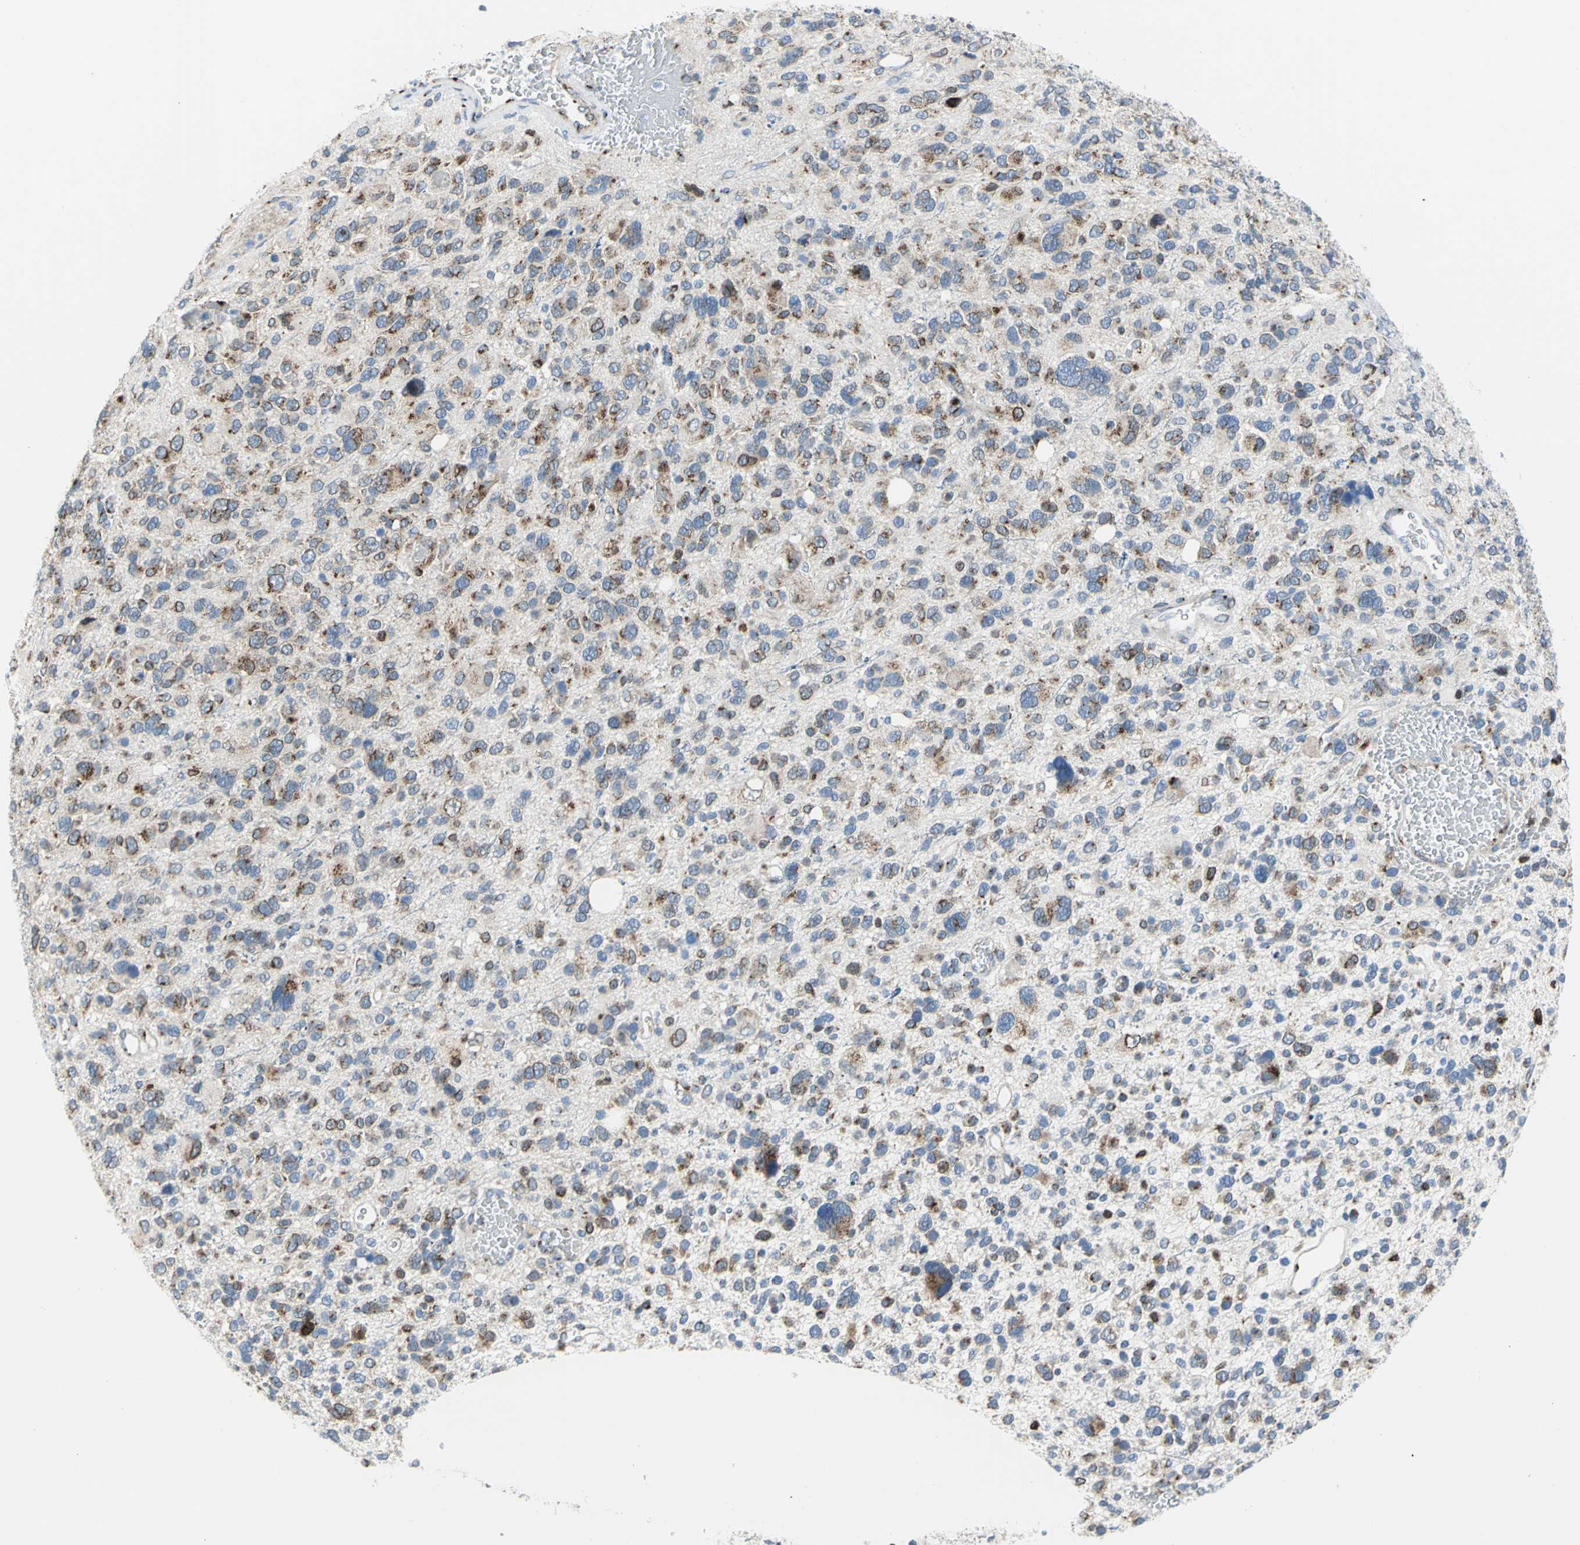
{"staining": {"intensity": "strong", "quantity": "25%-75%", "location": "cytoplasmic/membranous"}, "tissue": "glioma", "cell_type": "Tumor cells", "image_type": "cancer", "snomed": [{"axis": "morphology", "description": "Glioma, malignant, High grade"}, {"axis": "topography", "description": "Brain"}], "caption": "The photomicrograph shows staining of malignant glioma (high-grade), revealing strong cytoplasmic/membranous protein expression (brown color) within tumor cells.", "gene": "GPR3", "patient": {"sex": "male", "age": 48}}